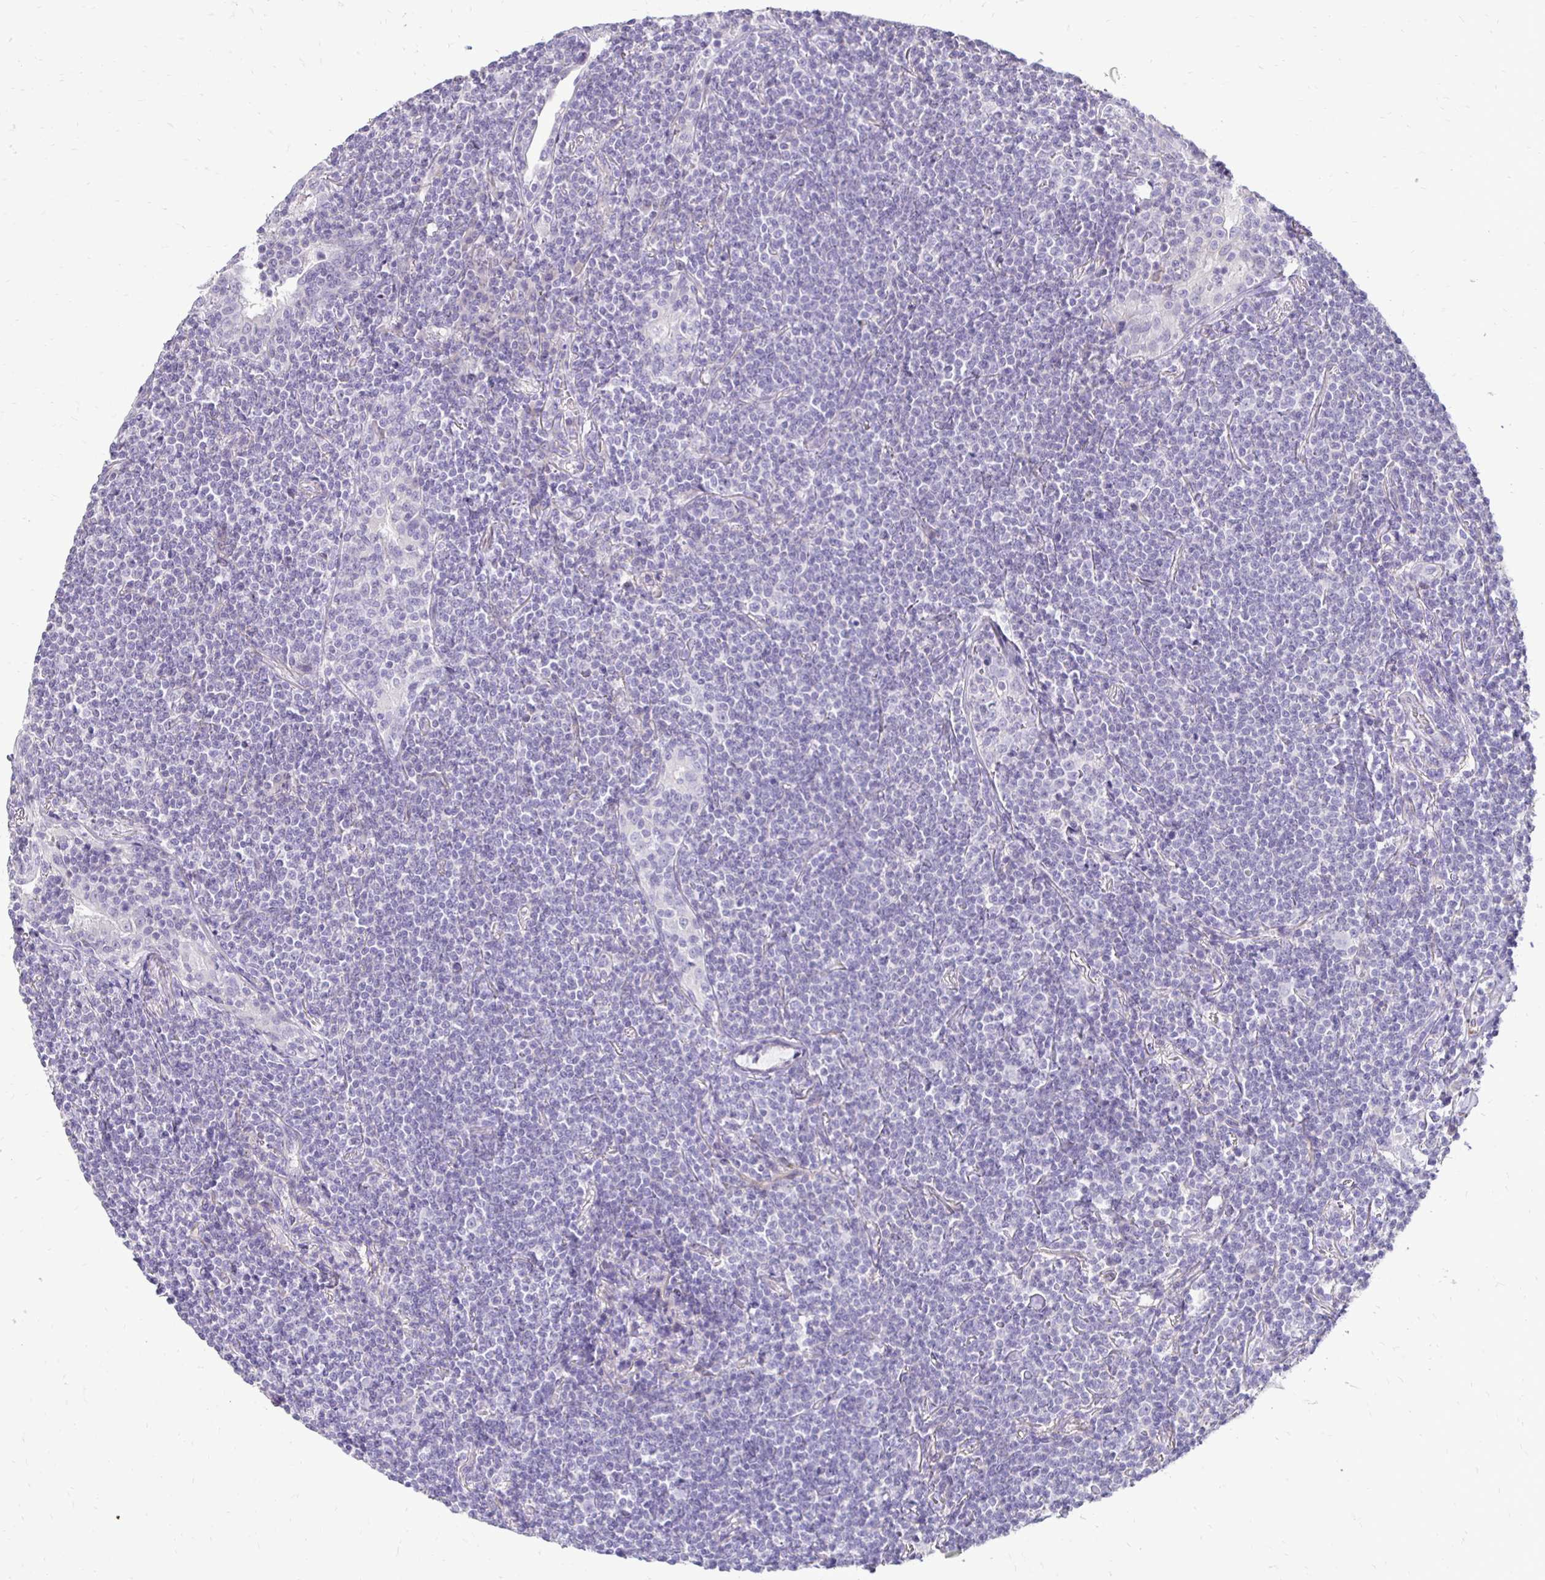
{"staining": {"intensity": "negative", "quantity": "none", "location": "none"}, "tissue": "lymphoma", "cell_type": "Tumor cells", "image_type": "cancer", "snomed": [{"axis": "morphology", "description": "Malignant lymphoma, non-Hodgkin's type, Low grade"}, {"axis": "topography", "description": "Lung"}], "caption": "Immunohistochemistry (IHC) image of human lymphoma stained for a protein (brown), which shows no positivity in tumor cells.", "gene": "GAS2", "patient": {"sex": "female", "age": 71}}